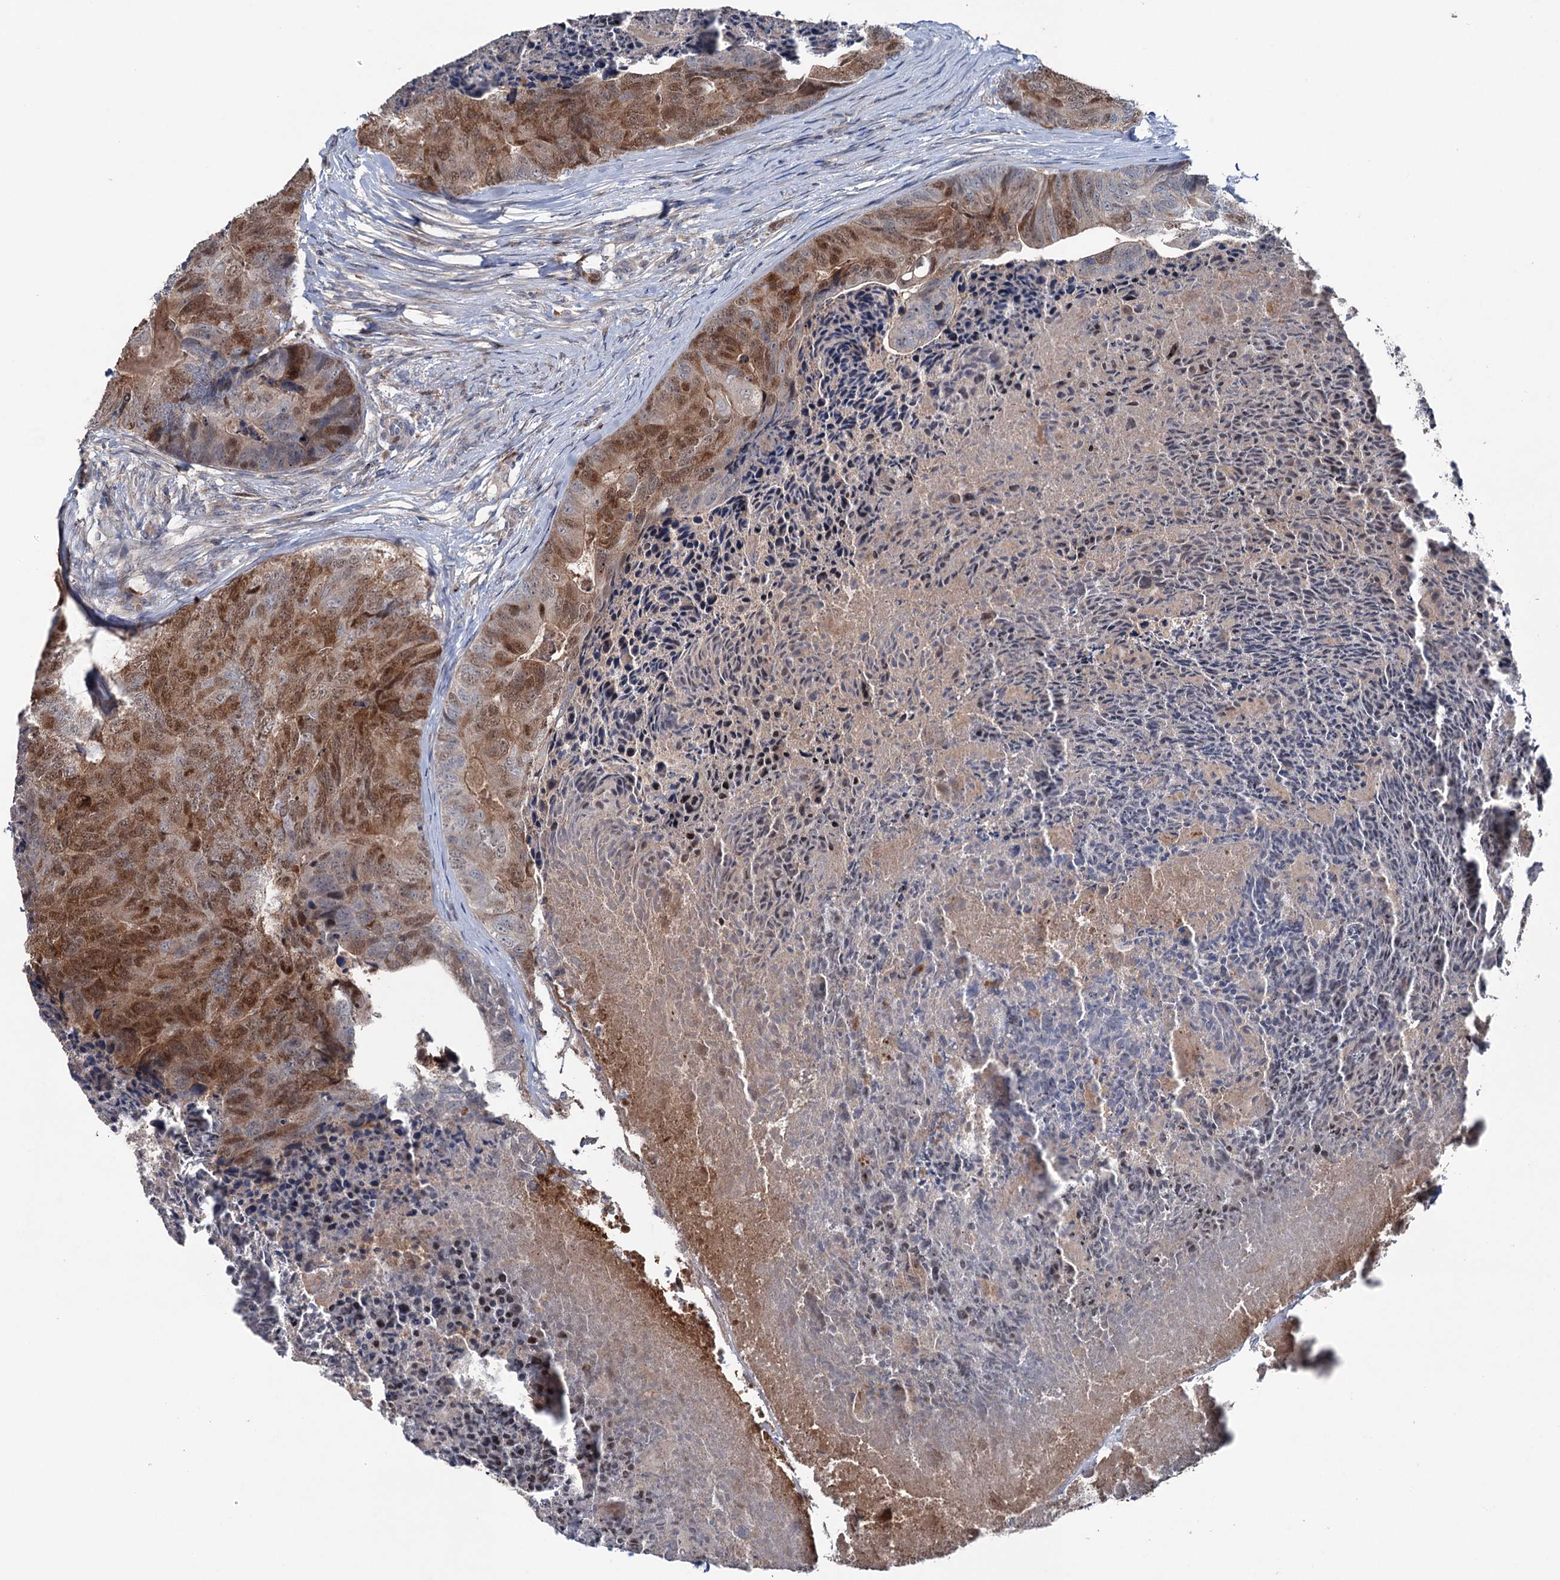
{"staining": {"intensity": "moderate", "quantity": ">75%", "location": "cytoplasmic/membranous,nuclear"}, "tissue": "colorectal cancer", "cell_type": "Tumor cells", "image_type": "cancer", "snomed": [{"axis": "morphology", "description": "Adenocarcinoma, NOS"}, {"axis": "topography", "description": "Colon"}], "caption": "Moderate cytoplasmic/membranous and nuclear positivity for a protein is identified in approximately >75% of tumor cells of colorectal cancer using immunohistochemistry.", "gene": "NCAPD2", "patient": {"sex": "female", "age": 67}}